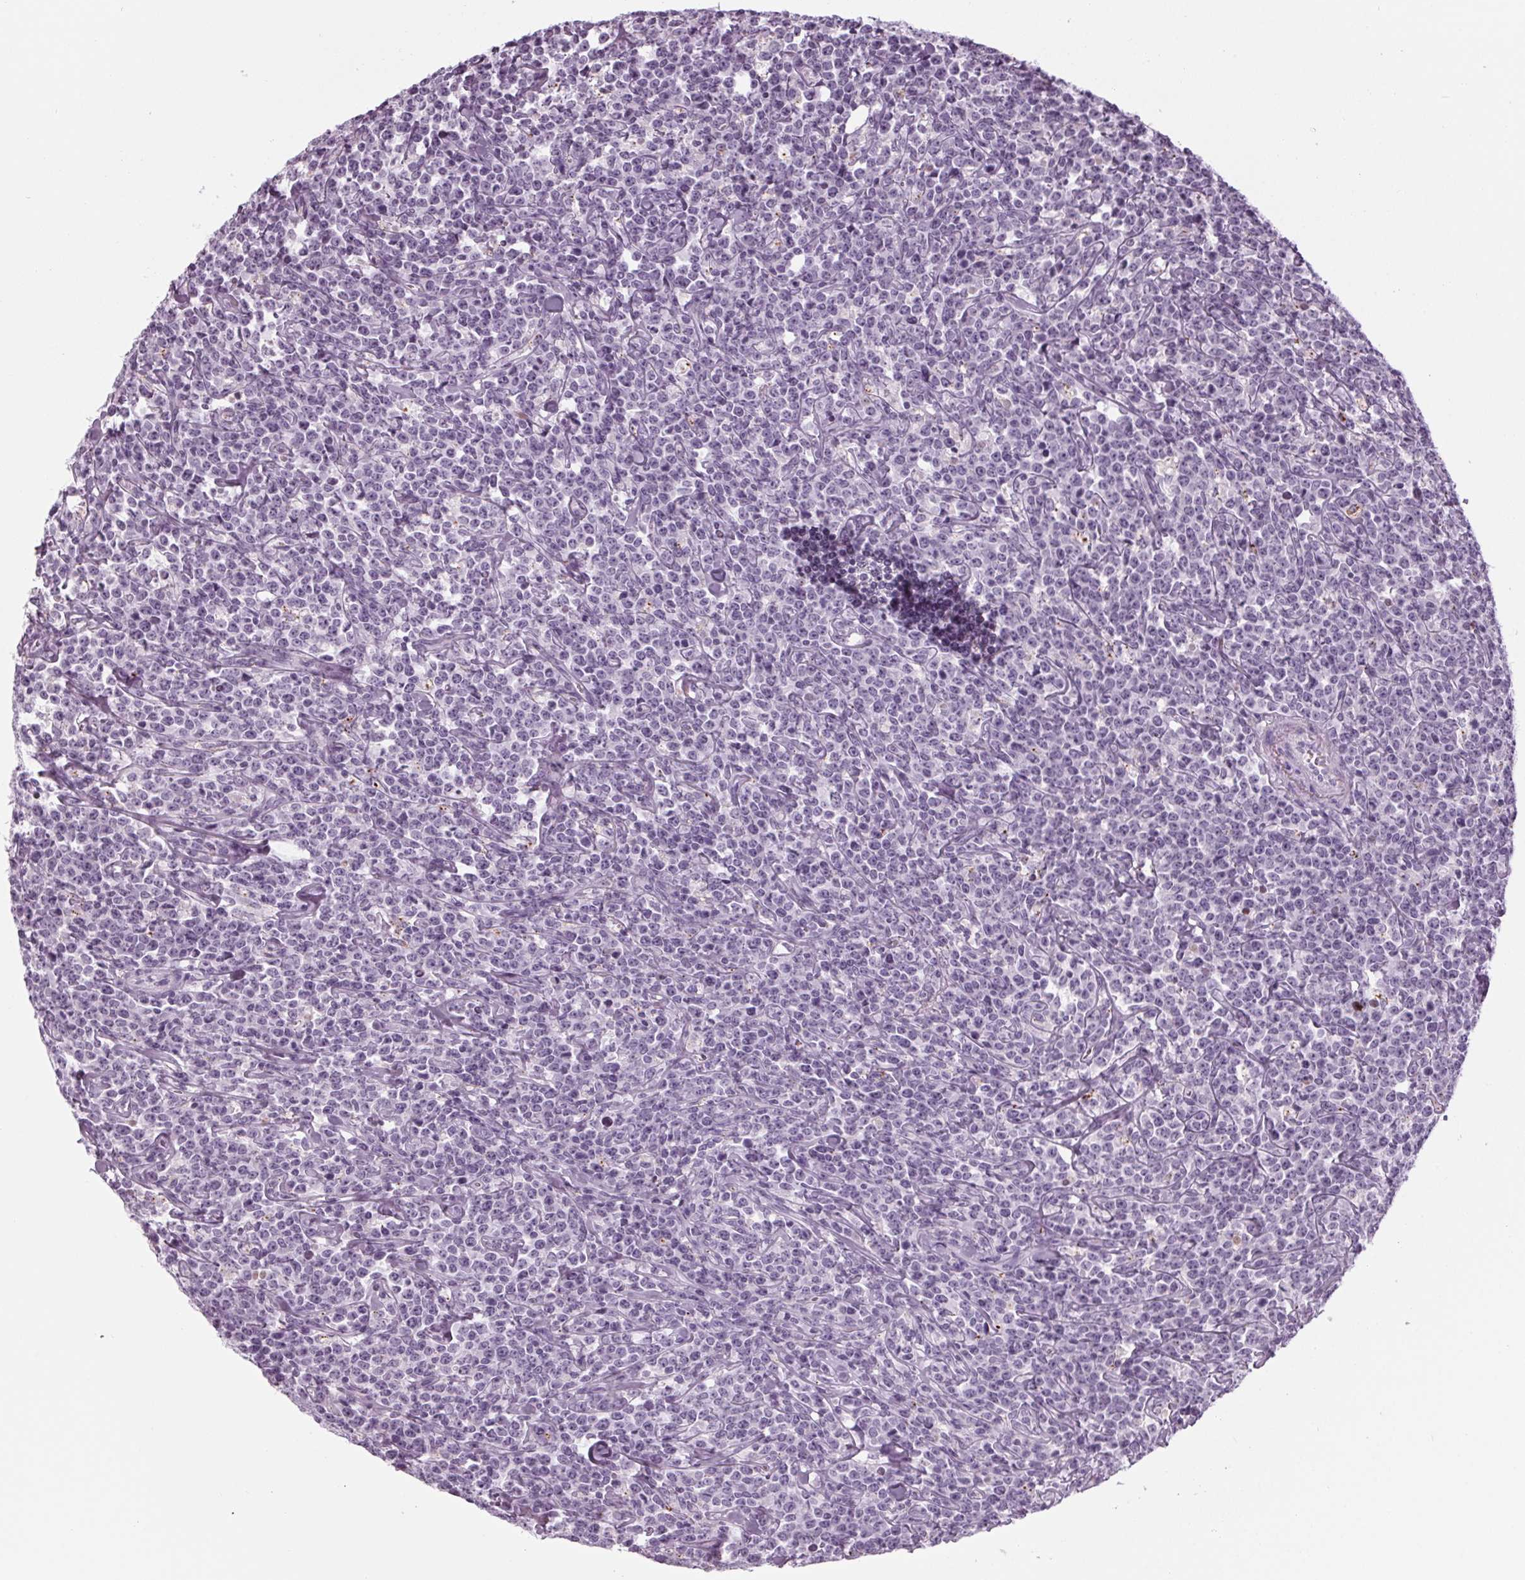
{"staining": {"intensity": "negative", "quantity": "none", "location": "none"}, "tissue": "lymphoma", "cell_type": "Tumor cells", "image_type": "cancer", "snomed": [{"axis": "morphology", "description": "Malignant lymphoma, non-Hodgkin's type, High grade"}, {"axis": "topography", "description": "Small intestine"}], "caption": "Immunohistochemistry image of human high-grade malignant lymphoma, non-Hodgkin's type stained for a protein (brown), which displays no expression in tumor cells.", "gene": "CYP3A43", "patient": {"sex": "female", "age": 56}}